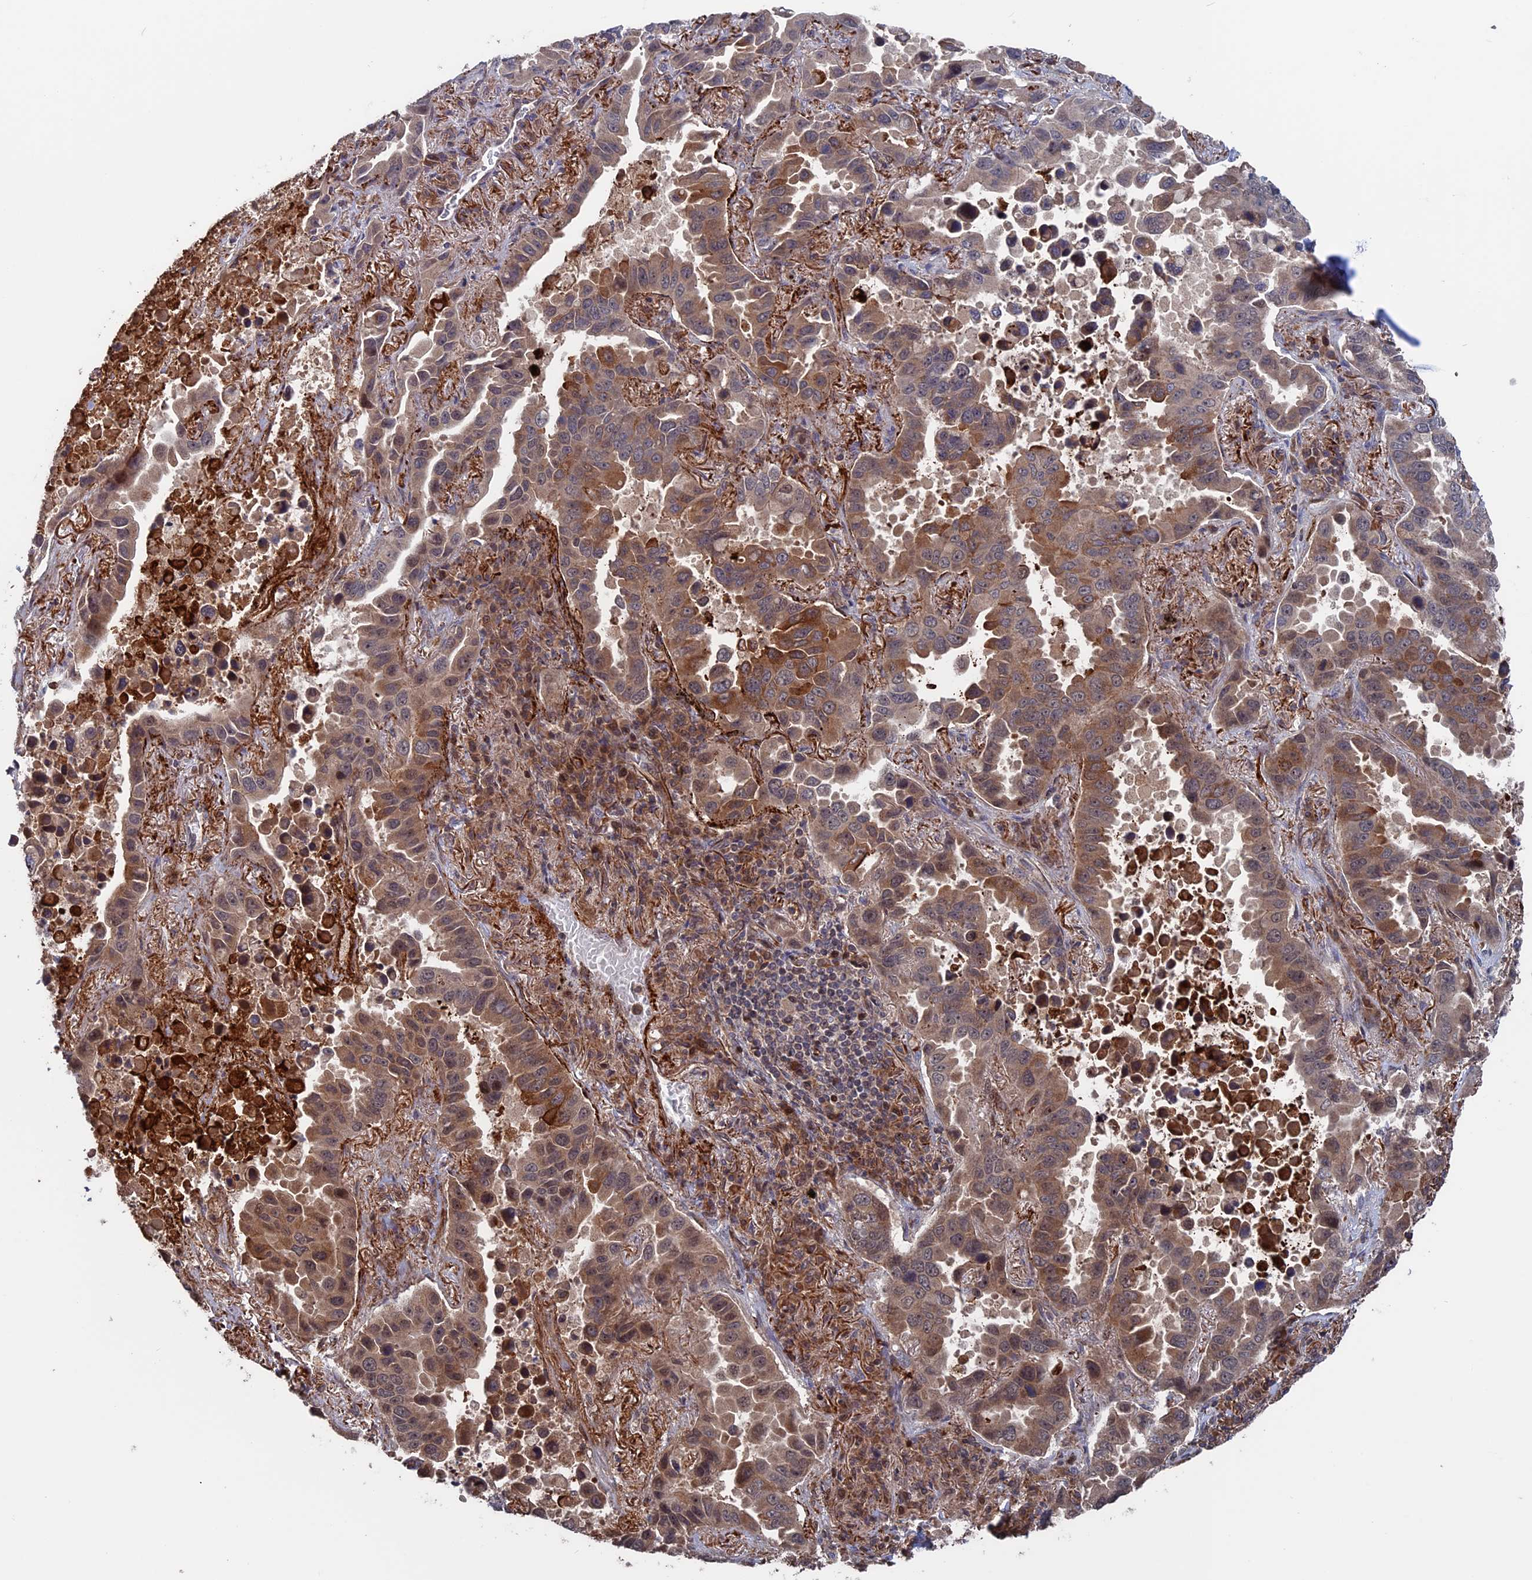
{"staining": {"intensity": "moderate", "quantity": ">75%", "location": "cytoplasmic/membranous"}, "tissue": "lung cancer", "cell_type": "Tumor cells", "image_type": "cancer", "snomed": [{"axis": "morphology", "description": "Adenocarcinoma, NOS"}, {"axis": "topography", "description": "Lung"}], "caption": "Lung adenocarcinoma stained for a protein (brown) shows moderate cytoplasmic/membranous positive expression in approximately >75% of tumor cells.", "gene": "PLA2G15", "patient": {"sex": "male", "age": 64}}